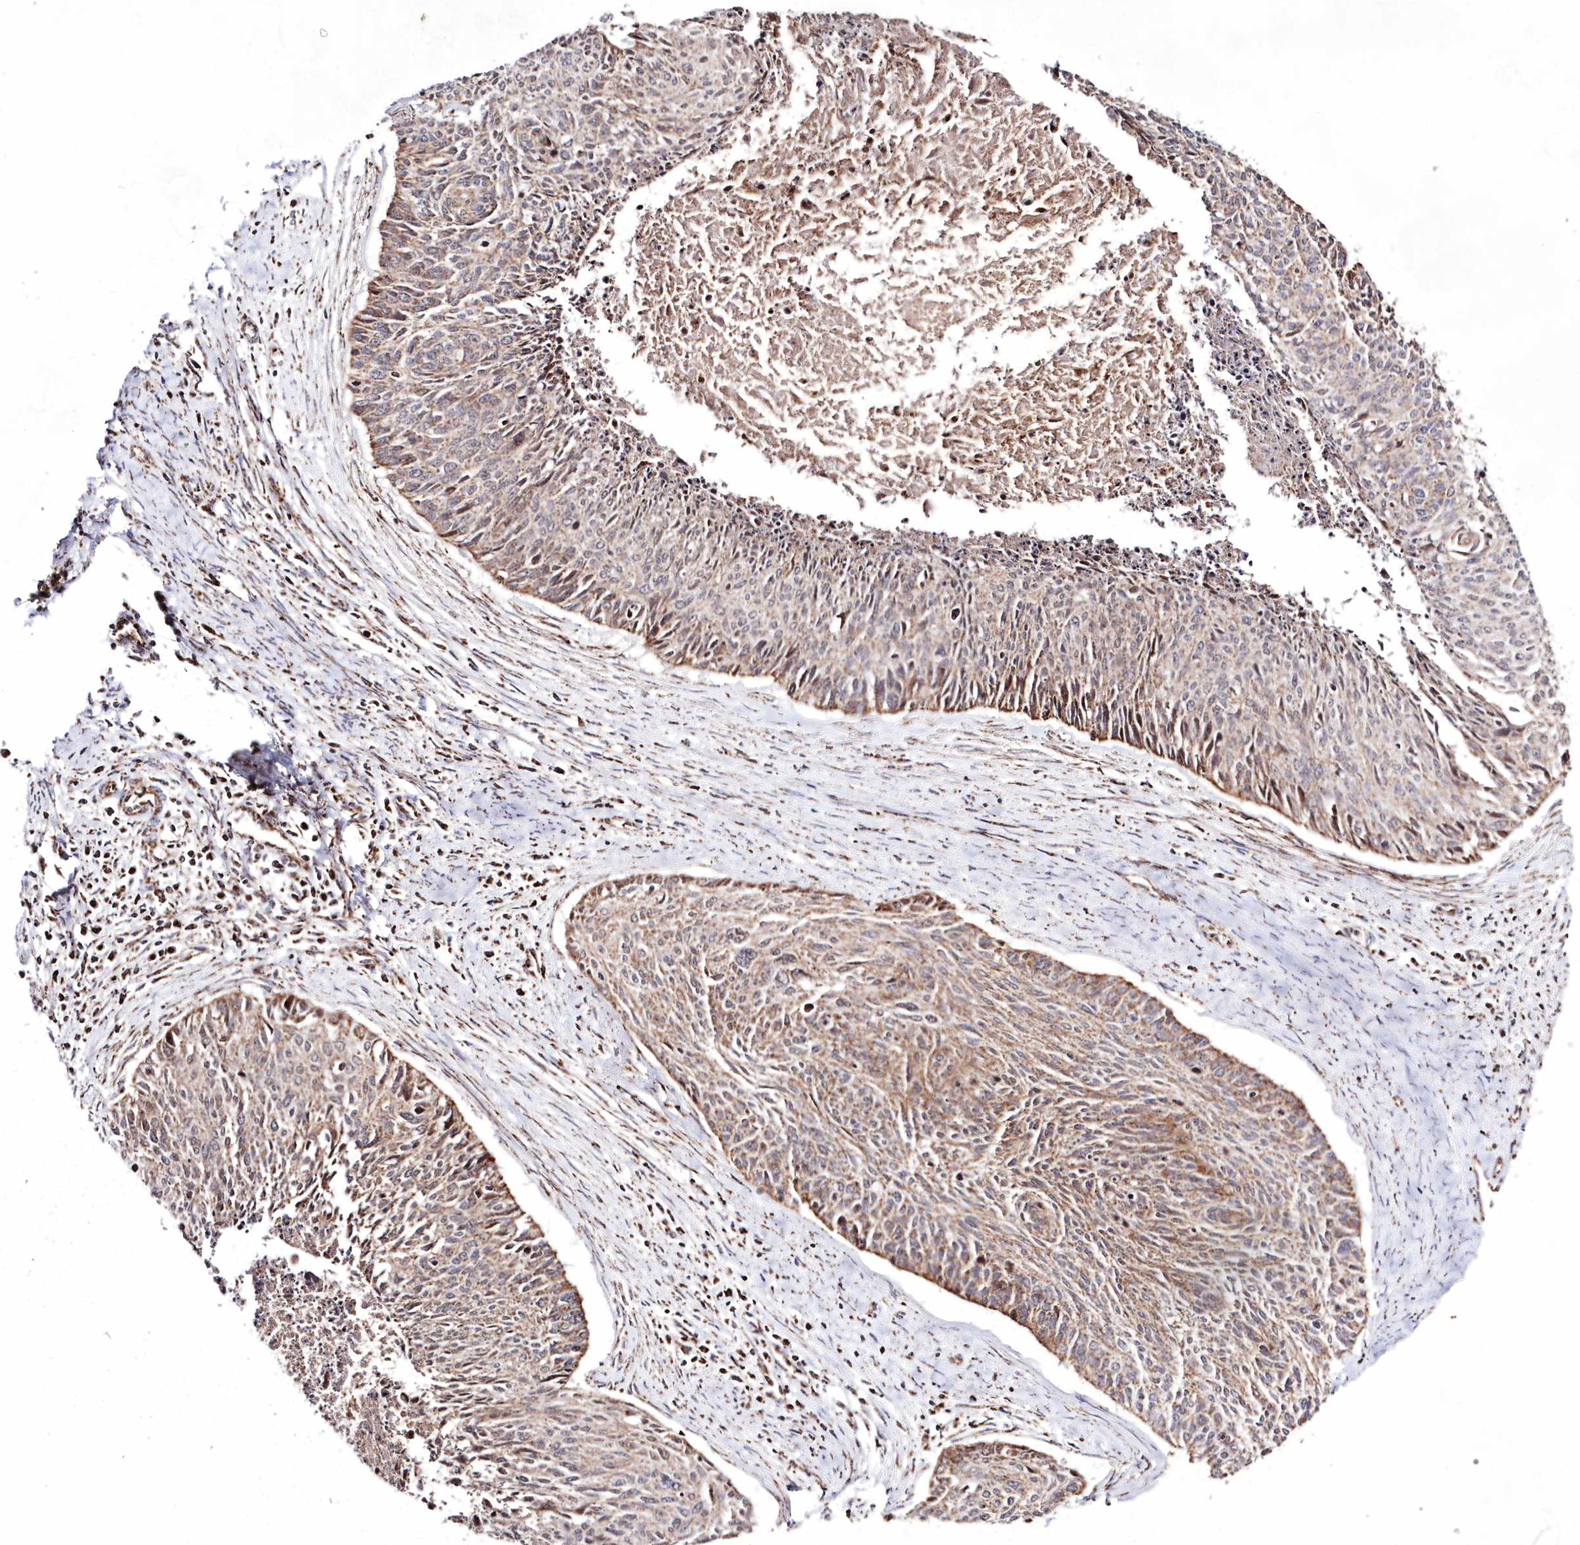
{"staining": {"intensity": "weak", "quantity": "25%-75%", "location": "cytoplasmic/membranous"}, "tissue": "cervical cancer", "cell_type": "Tumor cells", "image_type": "cancer", "snomed": [{"axis": "morphology", "description": "Squamous cell carcinoma, NOS"}, {"axis": "topography", "description": "Cervix"}], "caption": "A high-resolution histopathology image shows IHC staining of cervical squamous cell carcinoma, which reveals weak cytoplasmic/membranous staining in about 25%-75% of tumor cells.", "gene": "HADHB", "patient": {"sex": "female", "age": 55}}